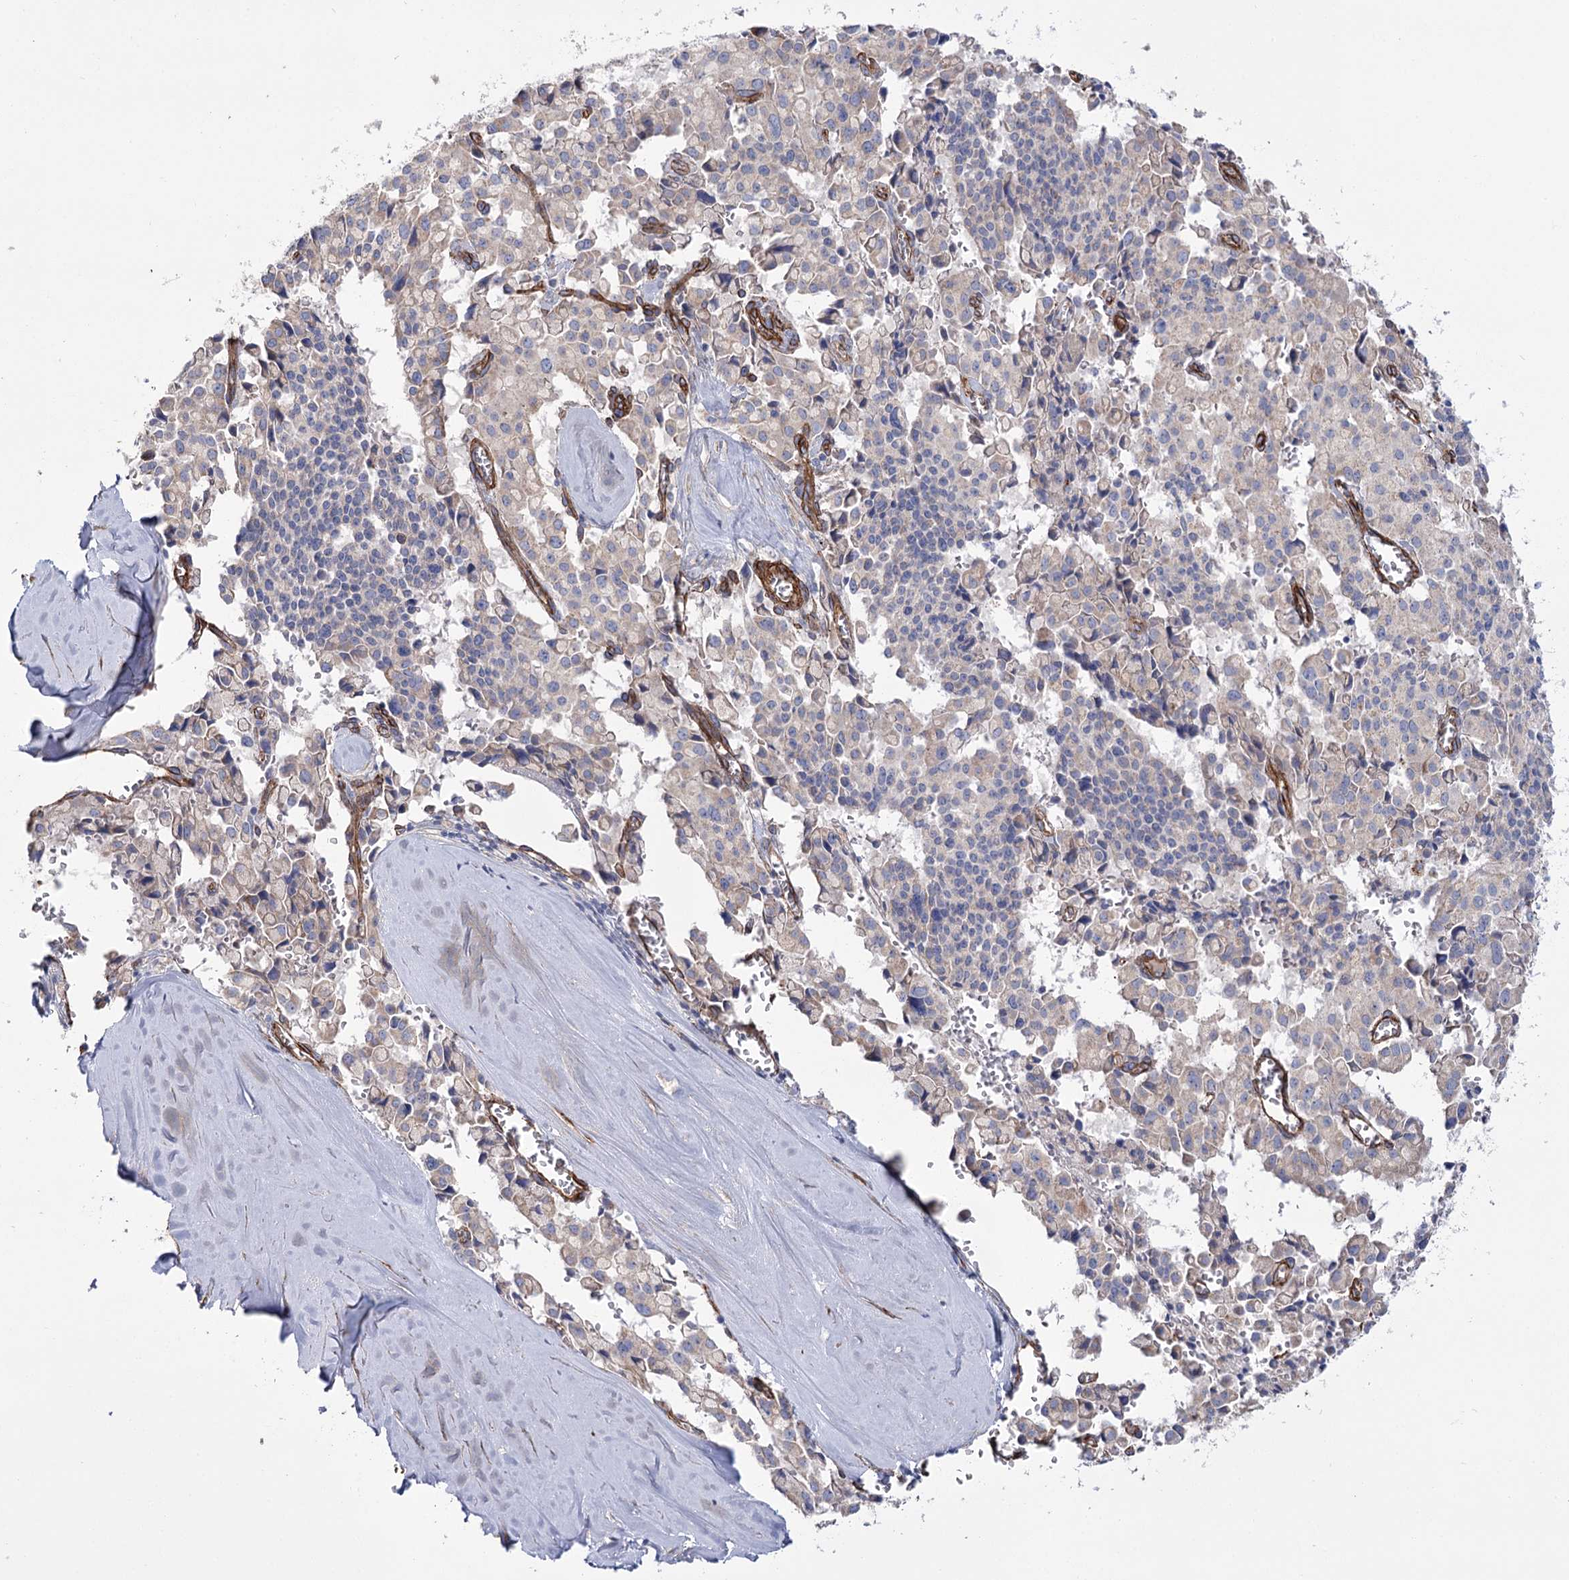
{"staining": {"intensity": "weak", "quantity": "25%-75%", "location": "cytoplasmic/membranous"}, "tissue": "pancreatic cancer", "cell_type": "Tumor cells", "image_type": "cancer", "snomed": [{"axis": "morphology", "description": "Adenocarcinoma, NOS"}, {"axis": "topography", "description": "Pancreas"}], "caption": "Human pancreatic adenocarcinoma stained with a protein marker displays weak staining in tumor cells.", "gene": "TMEM164", "patient": {"sex": "male", "age": 65}}